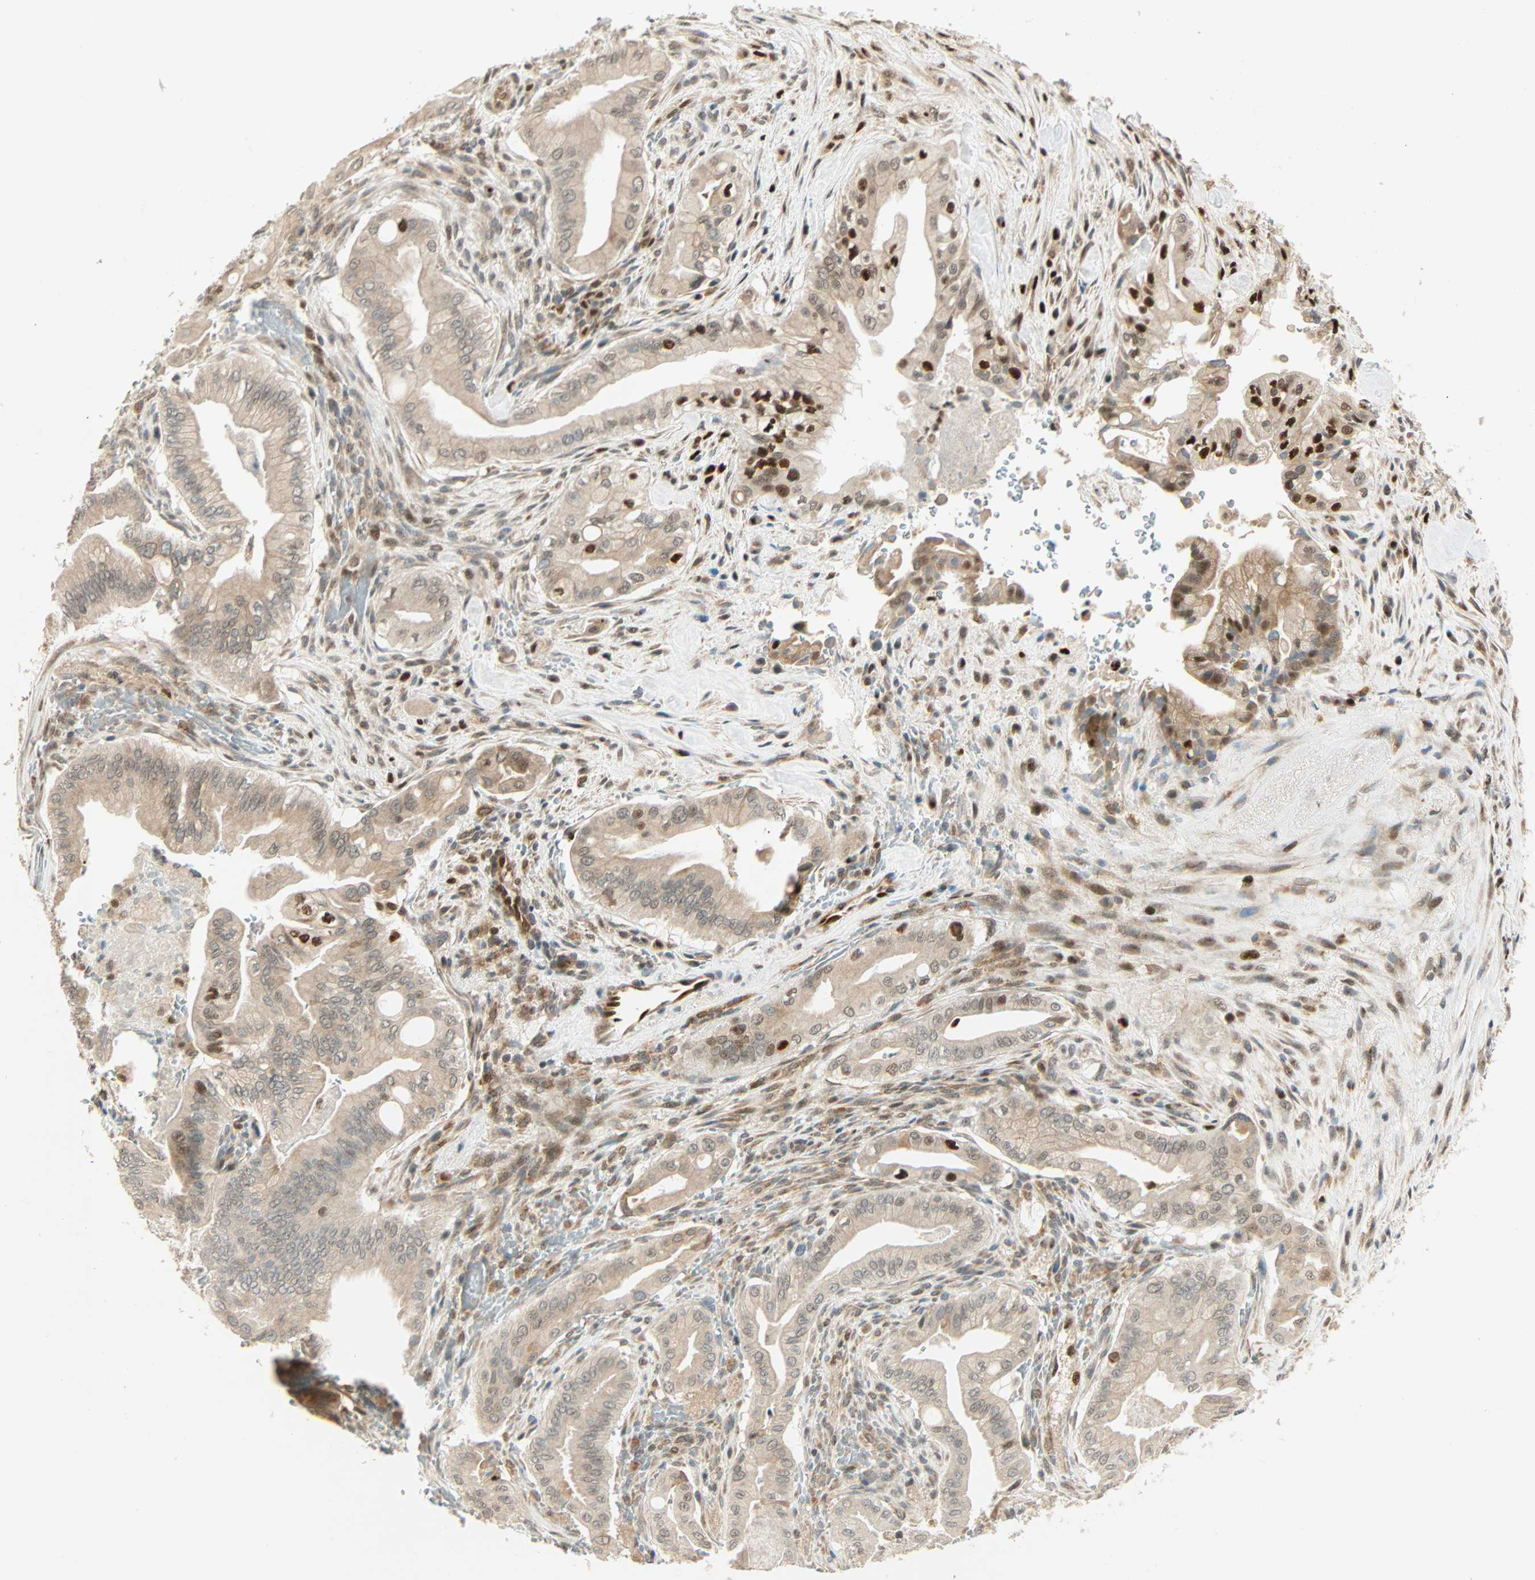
{"staining": {"intensity": "strong", "quantity": ">75%", "location": "cytoplasmic/membranous,nuclear"}, "tissue": "liver cancer", "cell_type": "Tumor cells", "image_type": "cancer", "snomed": [{"axis": "morphology", "description": "Cholangiocarcinoma"}, {"axis": "topography", "description": "Liver"}], "caption": "Cholangiocarcinoma (liver) was stained to show a protein in brown. There is high levels of strong cytoplasmic/membranous and nuclear positivity in approximately >75% of tumor cells.", "gene": "PNPLA6", "patient": {"sex": "female", "age": 68}}